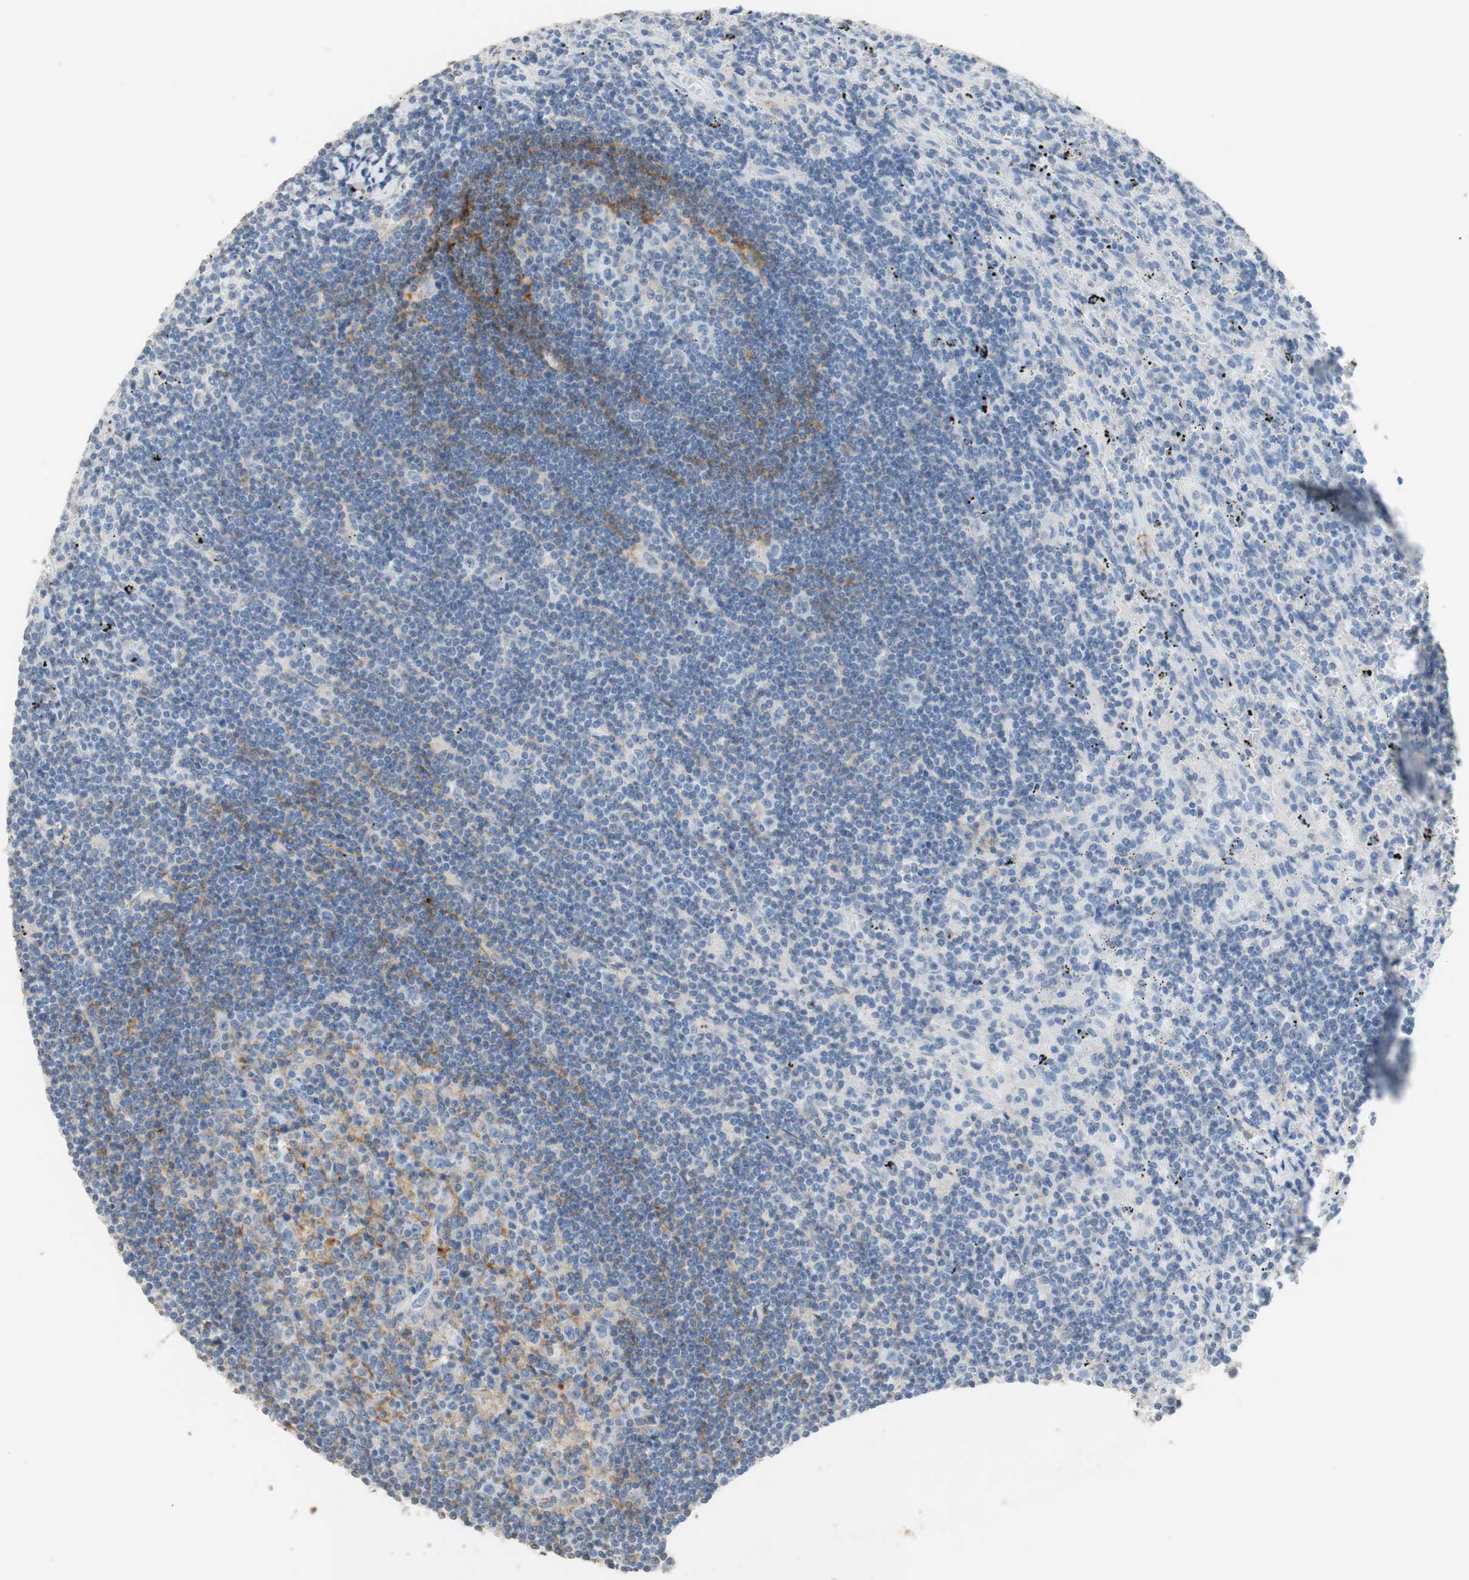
{"staining": {"intensity": "moderate", "quantity": "<25%", "location": "cytoplasmic/membranous"}, "tissue": "lymphoma", "cell_type": "Tumor cells", "image_type": "cancer", "snomed": [{"axis": "morphology", "description": "Malignant lymphoma, non-Hodgkin's type, Low grade"}, {"axis": "topography", "description": "Spleen"}], "caption": "IHC staining of malignant lymphoma, non-Hodgkin's type (low-grade), which exhibits low levels of moderate cytoplasmic/membranous staining in approximately <25% of tumor cells indicating moderate cytoplasmic/membranous protein staining. The staining was performed using DAB (3,3'-diaminobenzidine) (brown) for protein detection and nuclei were counterstained in hematoxylin (blue).", "gene": "L1CAM", "patient": {"sex": "male", "age": 76}}